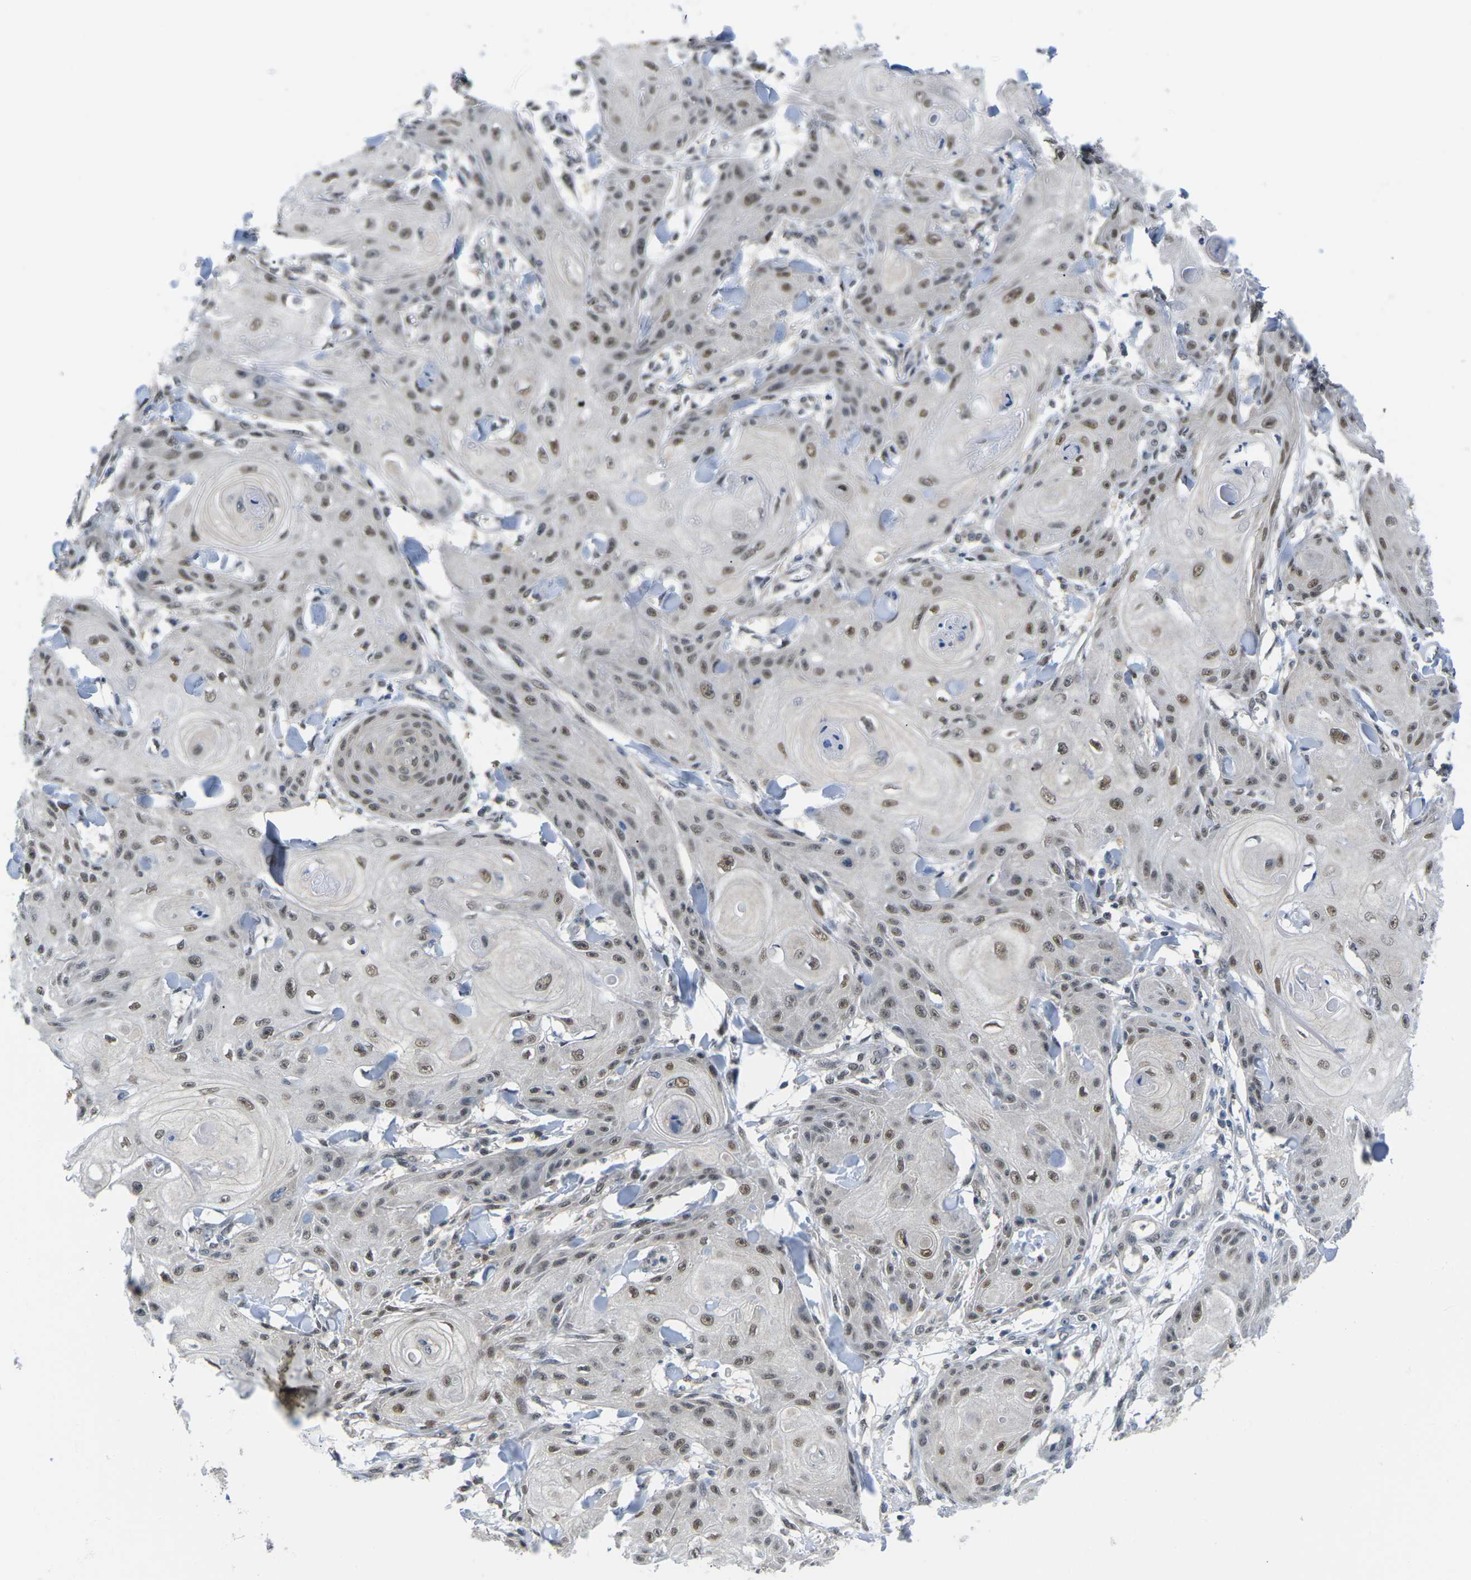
{"staining": {"intensity": "moderate", "quantity": ">75%", "location": "nuclear"}, "tissue": "skin cancer", "cell_type": "Tumor cells", "image_type": "cancer", "snomed": [{"axis": "morphology", "description": "Squamous cell carcinoma, NOS"}, {"axis": "topography", "description": "Skin"}], "caption": "This image exhibits skin cancer (squamous cell carcinoma) stained with immunohistochemistry to label a protein in brown. The nuclear of tumor cells show moderate positivity for the protein. Nuclei are counter-stained blue.", "gene": "UBA7", "patient": {"sex": "male", "age": 74}}